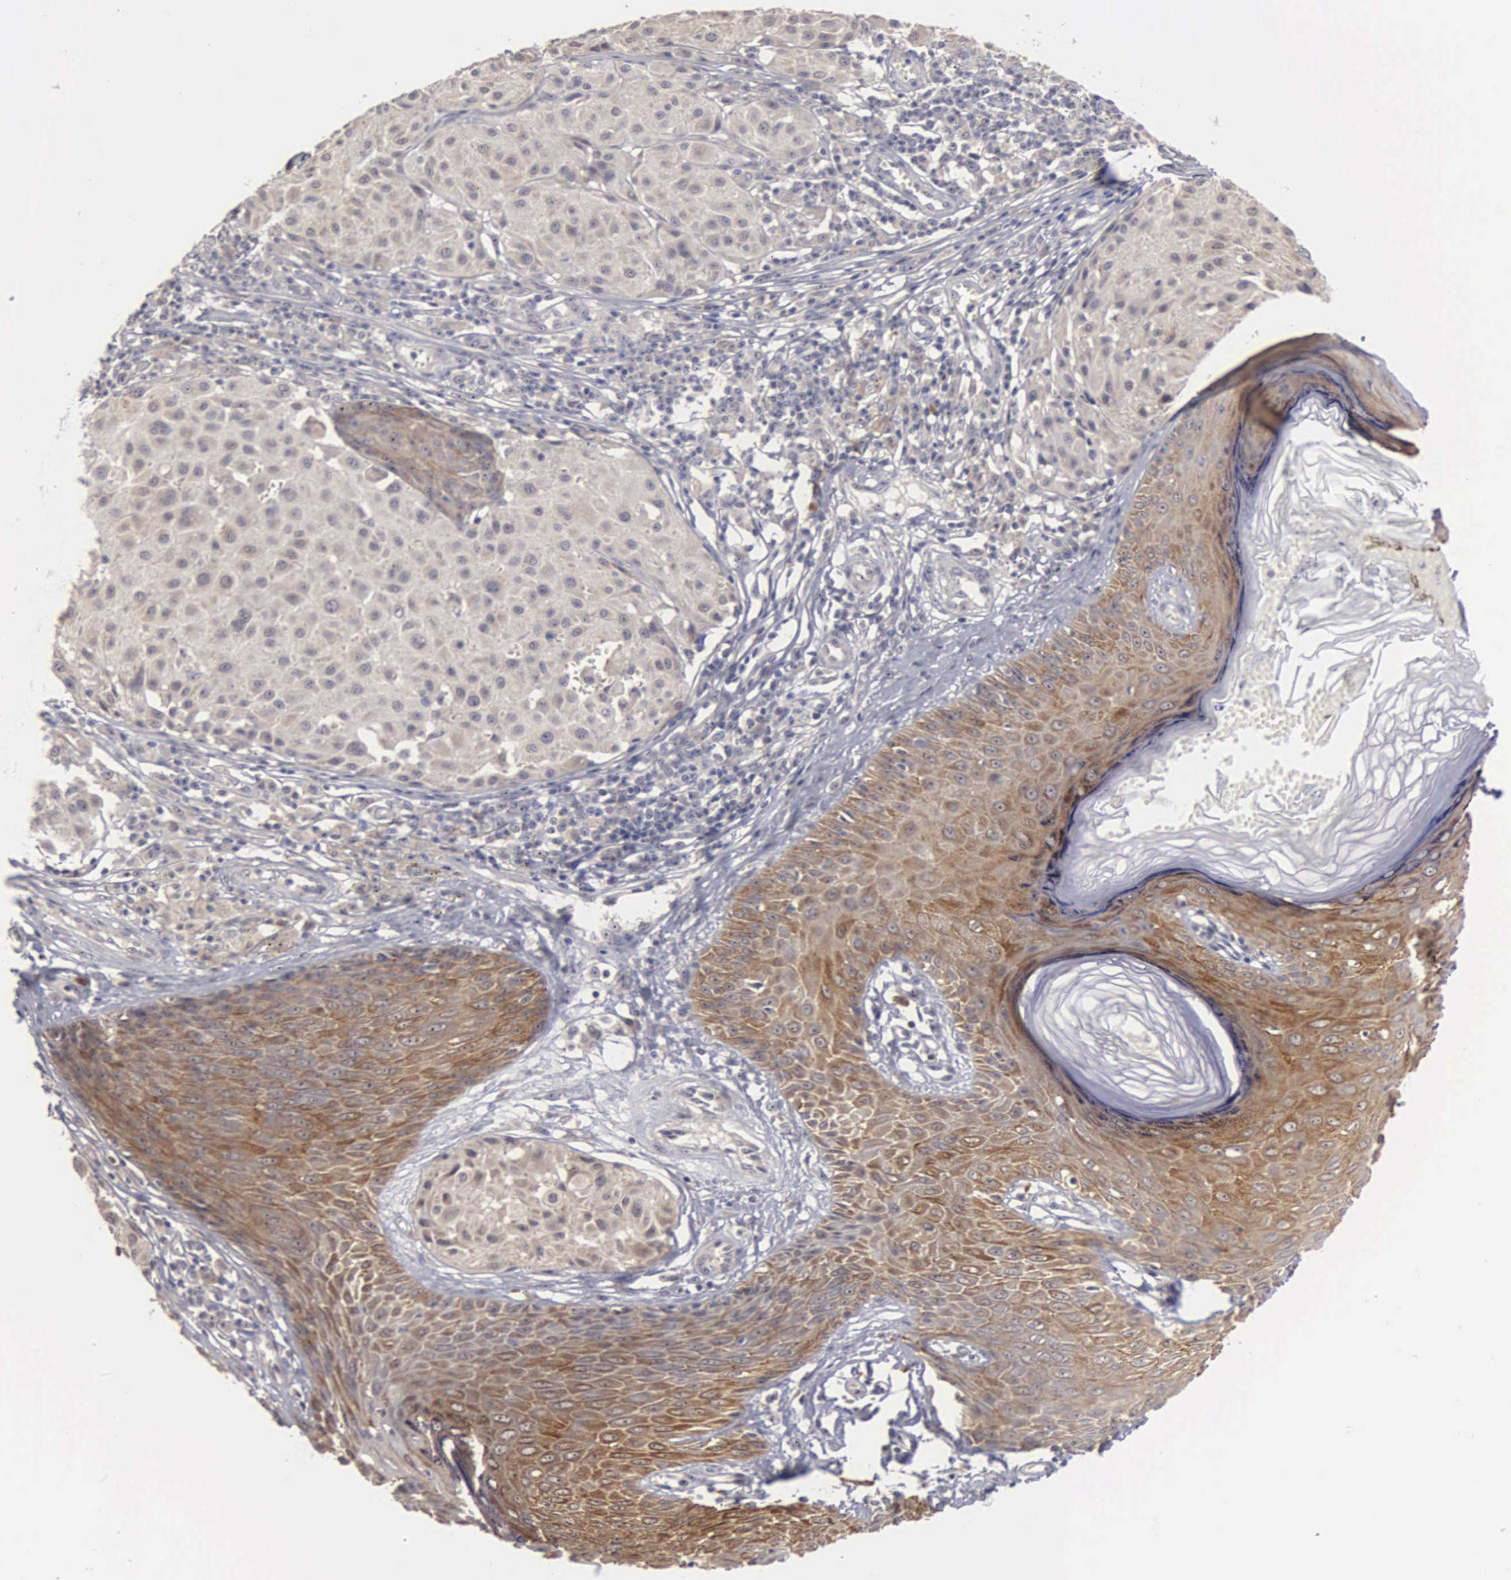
{"staining": {"intensity": "weak", "quantity": ">75%", "location": "cytoplasmic/membranous"}, "tissue": "melanoma", "cell_type": "Tumor cells", "image_type": "cancer", "snomed": [{"axis": "morphology", "description": "Malignant melanoma, NOS"}, {"axis": "topography", "description": "Skin"}], "caption": "Protein staining of melanoma tissue demonstrates weak cytoplasmic/membranous positivity in about >75% of tumor cells.", "gene": "AMN", "patient": {"sex": "male", "age": 36}}